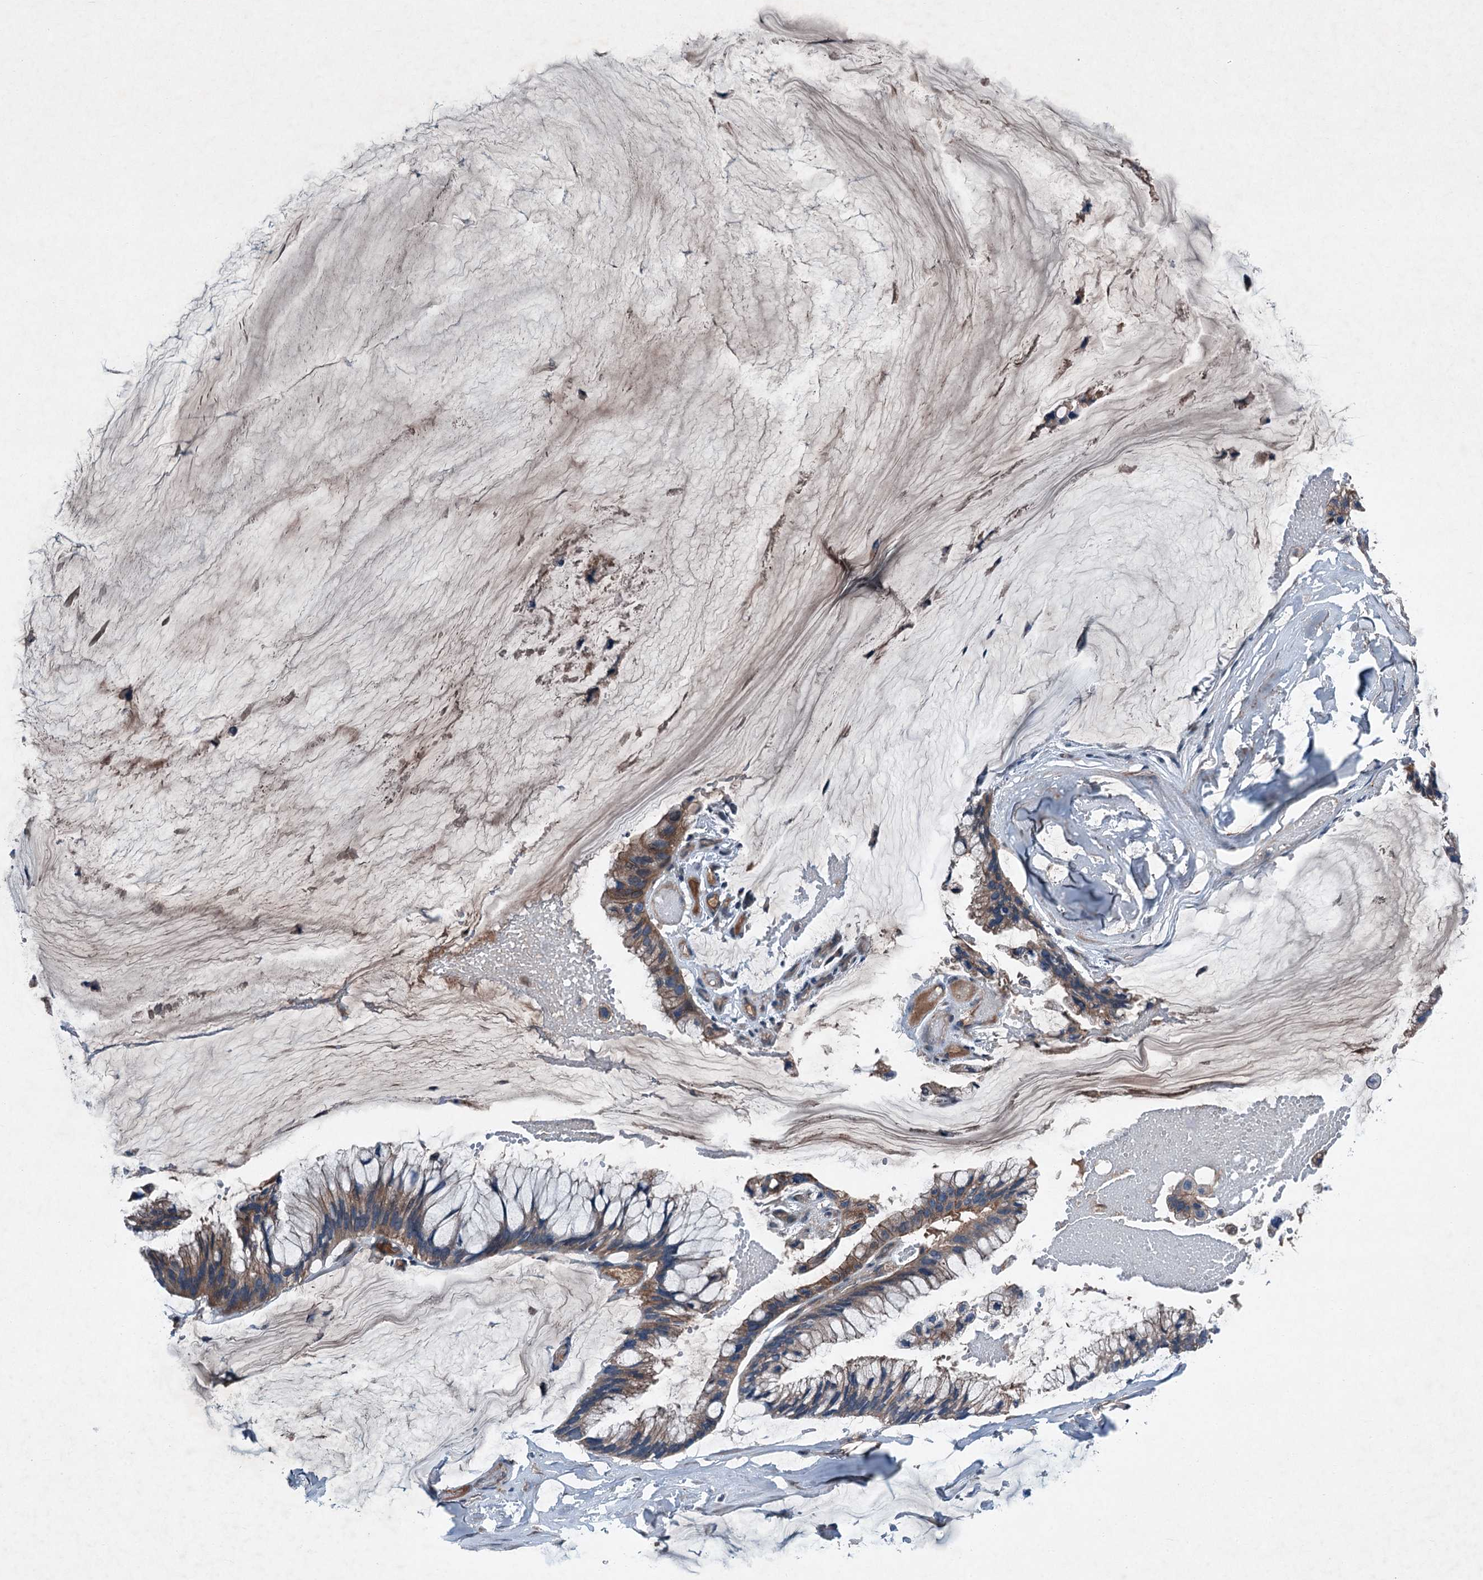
{"staining": {"intensity": "moderate", "quantity": ">75%", "location": "cytoplasmic/membranous"}, "tissue": "ovarian cancer", "cell_type": "Tumor cells", "image_type": "cancer", "snomed": [{"axis": "morphology", "description": "Cystadenocarcinoma, mucinous, NOS"}, {"axis": "topography", "description": "Ovary"}], "caption": "IHC (DAB (3,3'-diaminobenzidine)) staining of human ovarian cancer (mucinous cystadenocarcinoma) displays moderate cytoplasmic/membranous protein positivity in about >75% of tumor cells.", "gene": "SLC2A10", "patient": {"sex": "female", "age": 39}}